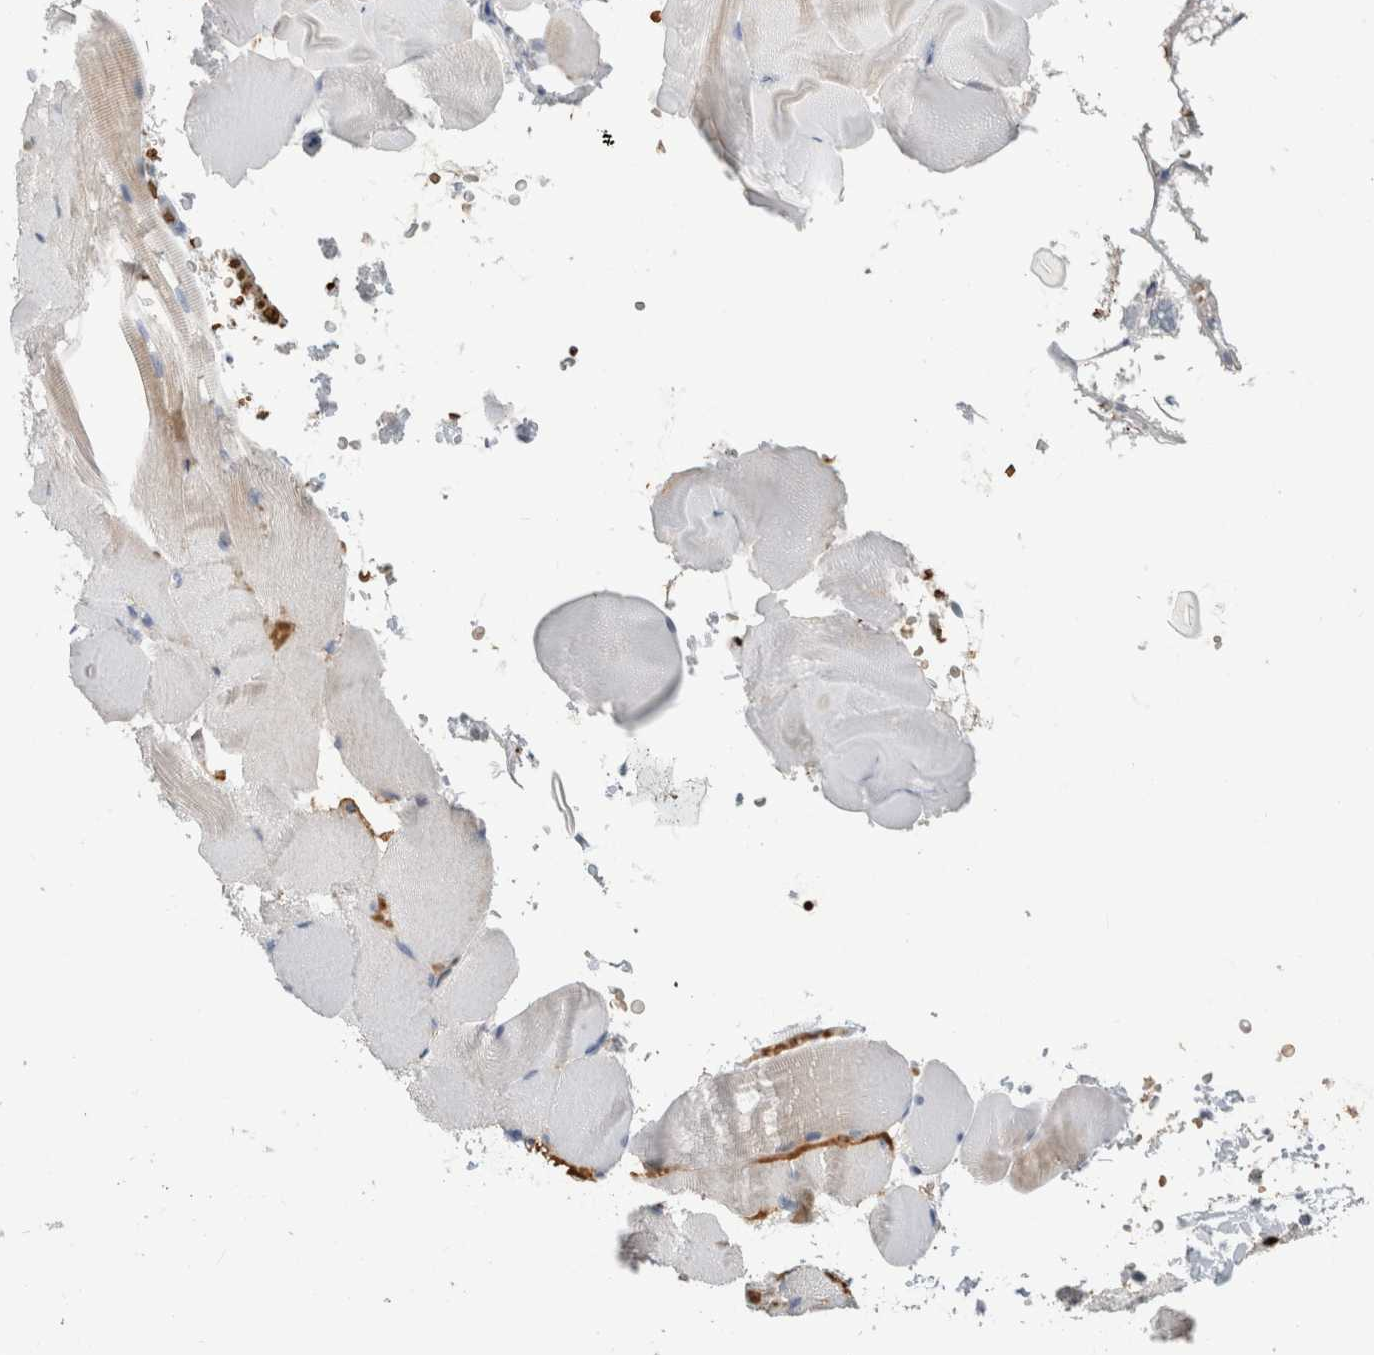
{"staining": {"intensity": "negative", "quantity": "none", "location": "none"}, "tissue": "skeletal muscle", "cell_type": "Myocytes", "image_type": "normal", "snomed": [{"axis": "morphology", "description": "Normal tissue, NOS"}, {"axis": "topography", "description": "Skeletal muscle"}, {"axis": "topography", "description": "Parathyroid gland"}], "caption": "The micrograph shows no significant positivity in myocytes of skeletal muscle.", "gene": "CA1", "patient": {"sex": "female", "age": 37}}